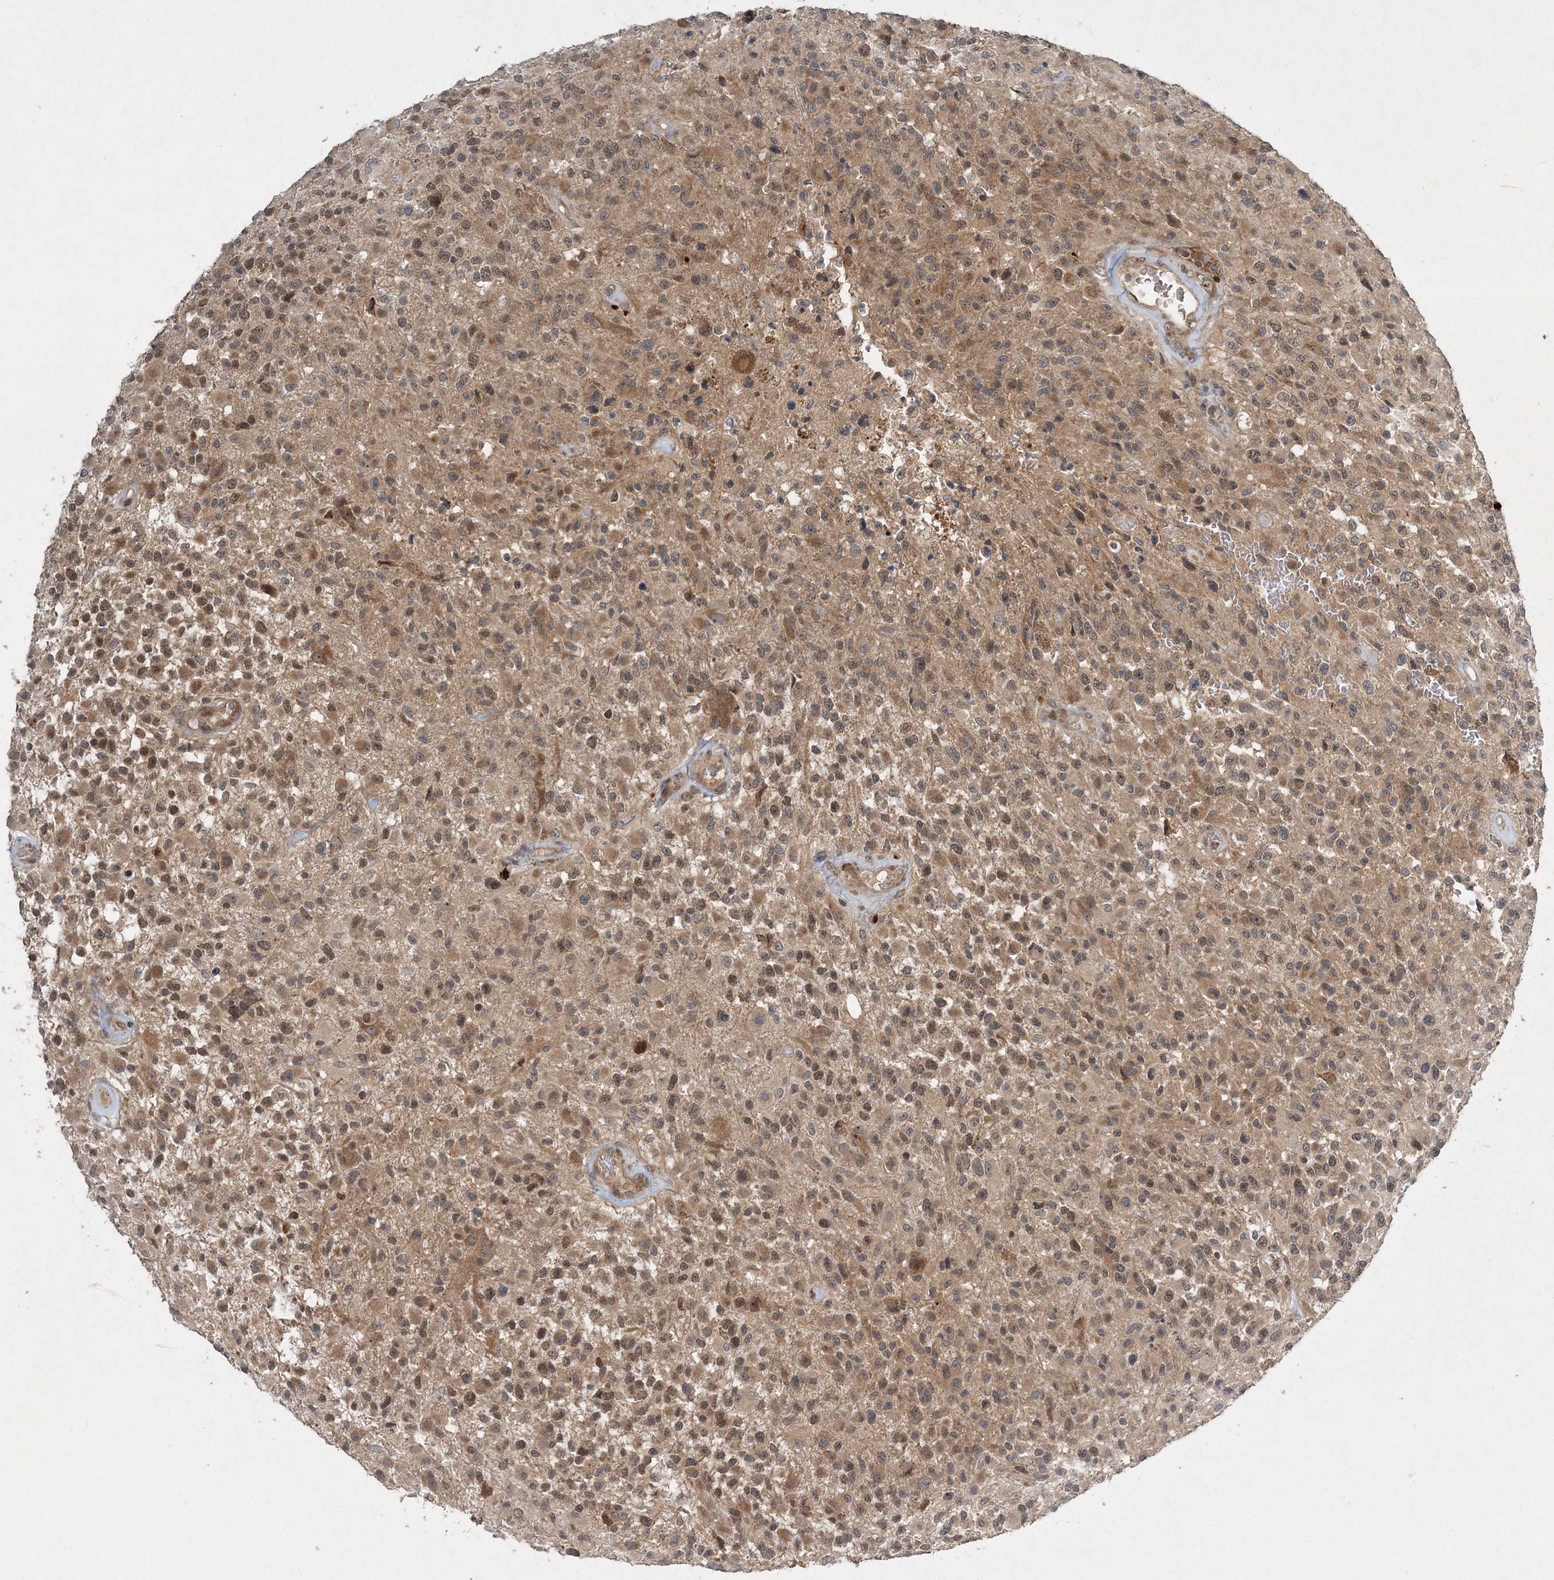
{"staining": {"intensity": "moderate", "quantity": ">75%", "location": "cytoplasmic/membranous,nuclear"}, "tissue": "glioma", "cell_type": "Tumor cells", "image_type": "cancer", "snomed": [{"axis": "morphology", "description": "Glioma, malignant, High grade"}, {"axis": "morphology", "description": "Glioblastoma, NOS"}, {"axis": "topography", "description": "Brain"}], "caption": "This image exhibits glioma stained with IHC to label a protein in brown. The cytoplasmic/membranous and nuclear of tumor cells show moderate positivity for the protein. Nuclei are counter-stained blue.", "gene": "UBR3", "patient": {"sex": "male", "age": 60}}